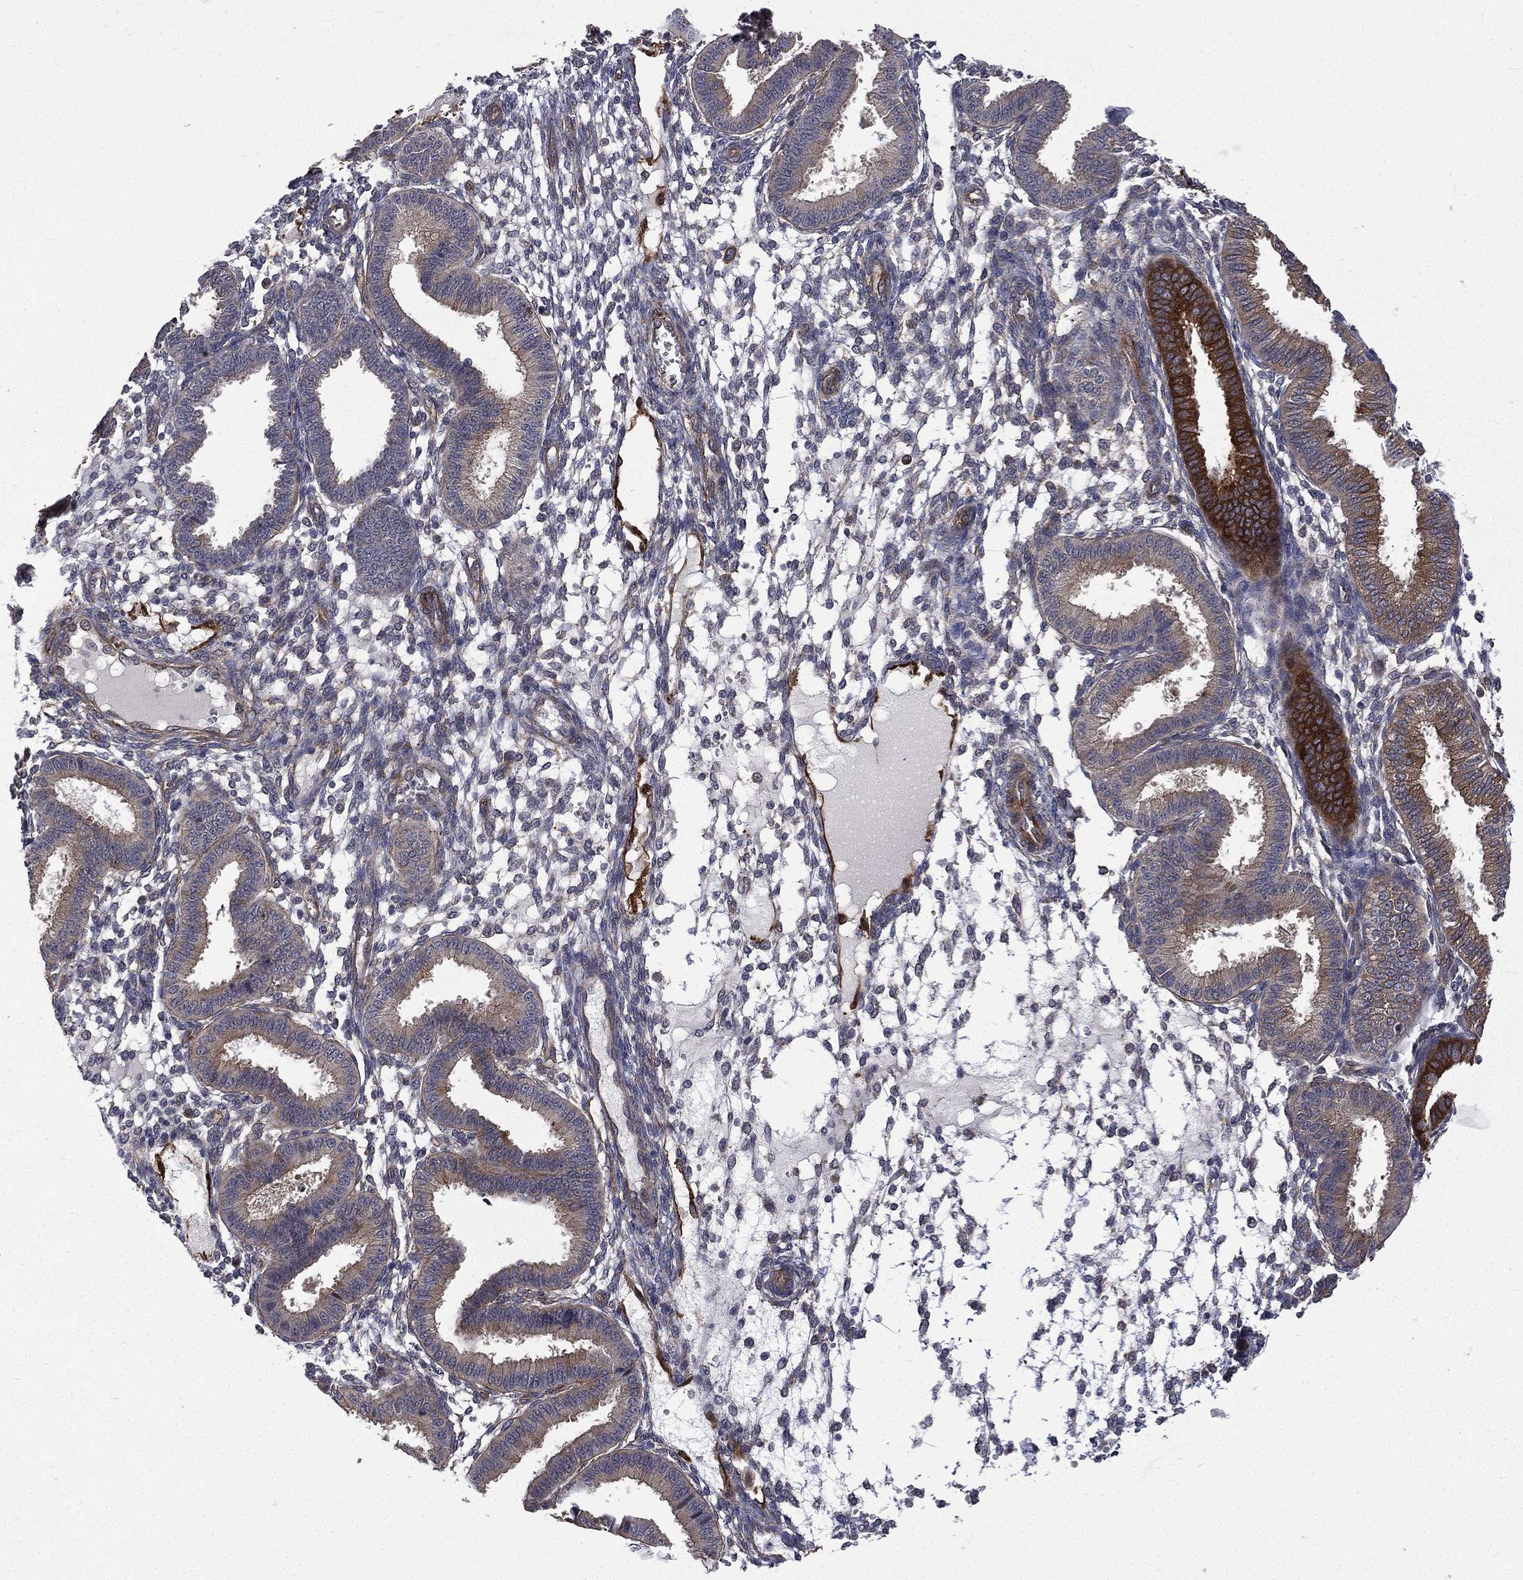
{"staining": {"intensity": "moderate", "quantity": "<25%", "location": "cytoplasmic/membranous"}, "tissue": "endometrium", "cell_type": "Cells in endometrial stroma", "image_type": "normal", "snomed": [{"axis": "morphology", "description": "Normal tissue, NOS"}, {"axis": "topography", "description": "Endometrium"}], "caption": "IHC (DAB) staining of unremarkable endometrium displays moderate cytoplasmic/membranous protein expression in approximately <25% of cells in endometrial stroma.", "gene": "PPFIBP1", "patient": {"sex": "female", "age": 43}}